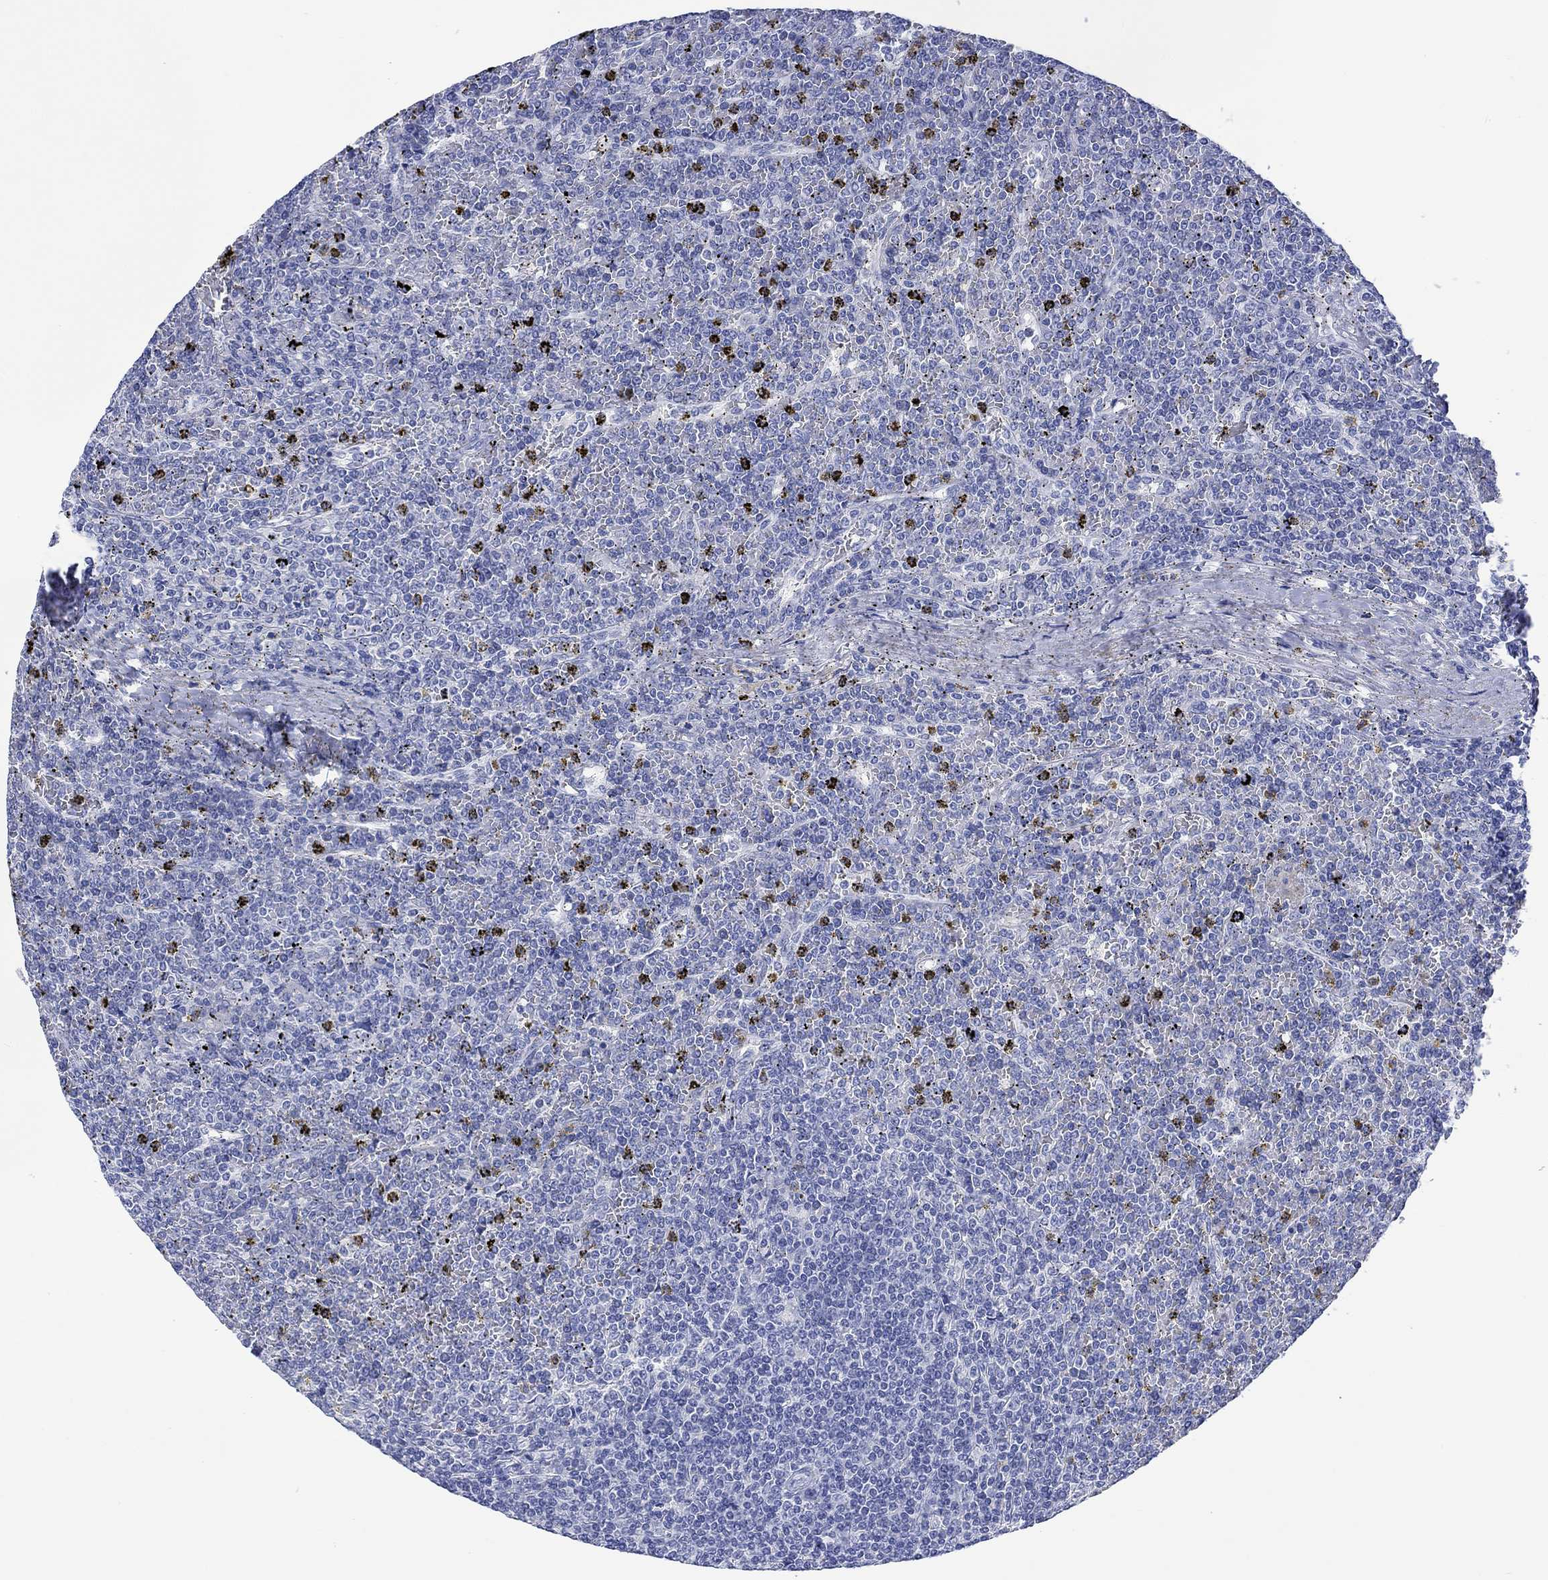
{"staining": {"intensity": "negative", "quantity": "none", "location": "none"}, "tissue": "lymphoma", "cell_type": "Tumor cells", "image_type": "cancer", "snomed": [{"axis": "morphology", "description": "Malignant lymphoma, non-Hodgkin's type, Low grade"}, {"axis": "topography", "description": "Spleen"}], "caption": "There is no significant staining in tumor cells of lymphoma.", "gene": "MSI1", "patient": {"sex": "female", "age": 19}}